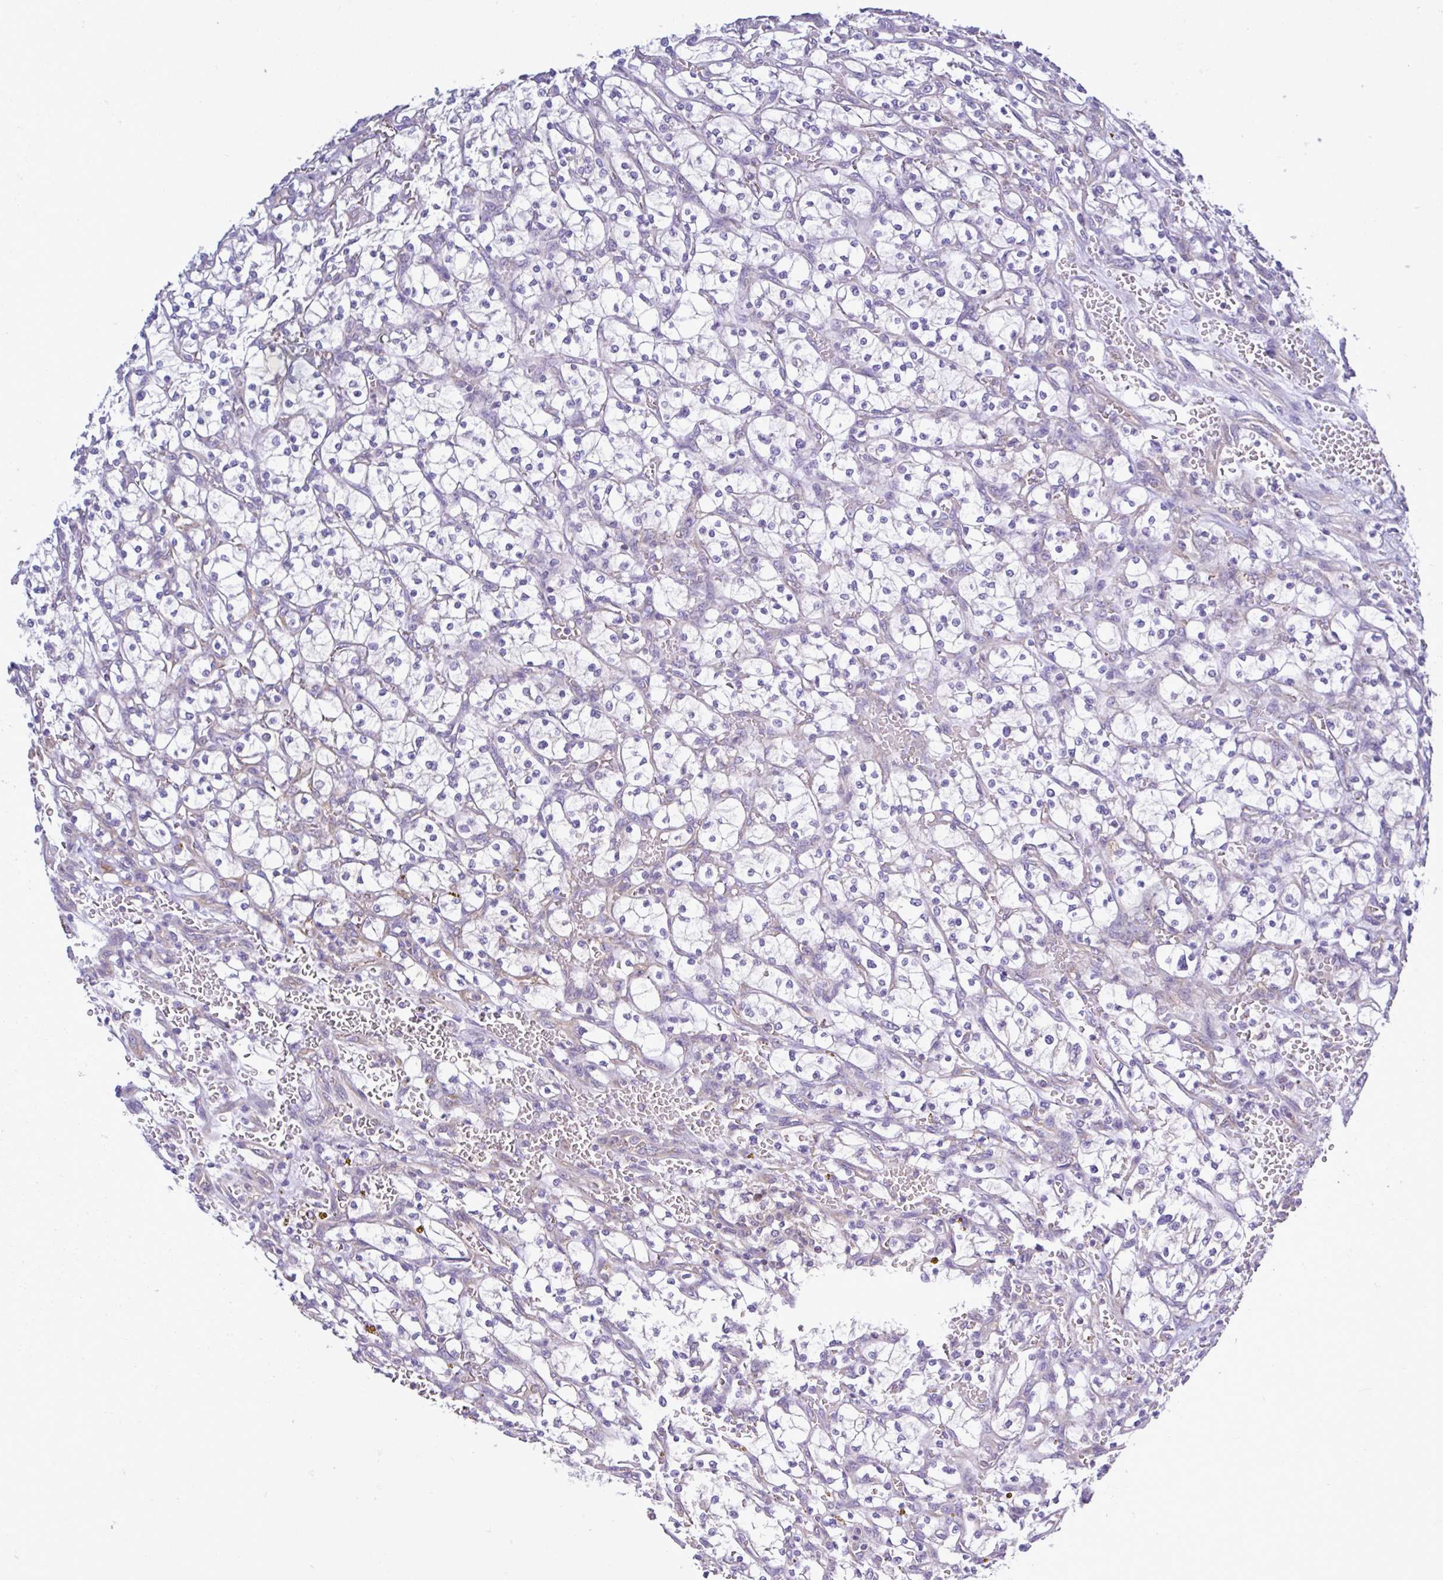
{"staining": {"intensity": "negative", "quantity": "none", "location": "none"}, "tissue": "renal cancer", "cell_type": "Tumor cells", "image_type": "cancer", "snomed": [{"axis": "morphology", "description": "Adenocarcinoma, NOS"}, {"axis": "topography", "description": "Kidney"}], "caption": "DAB (3,3'-diaminobenzidine) immunohistochemical staining of adenocarcinoma (renal) exhibits no significant staining in tumor cells.", "gene": "LARS1", "patient": {"sex": "female", "age": 64}}